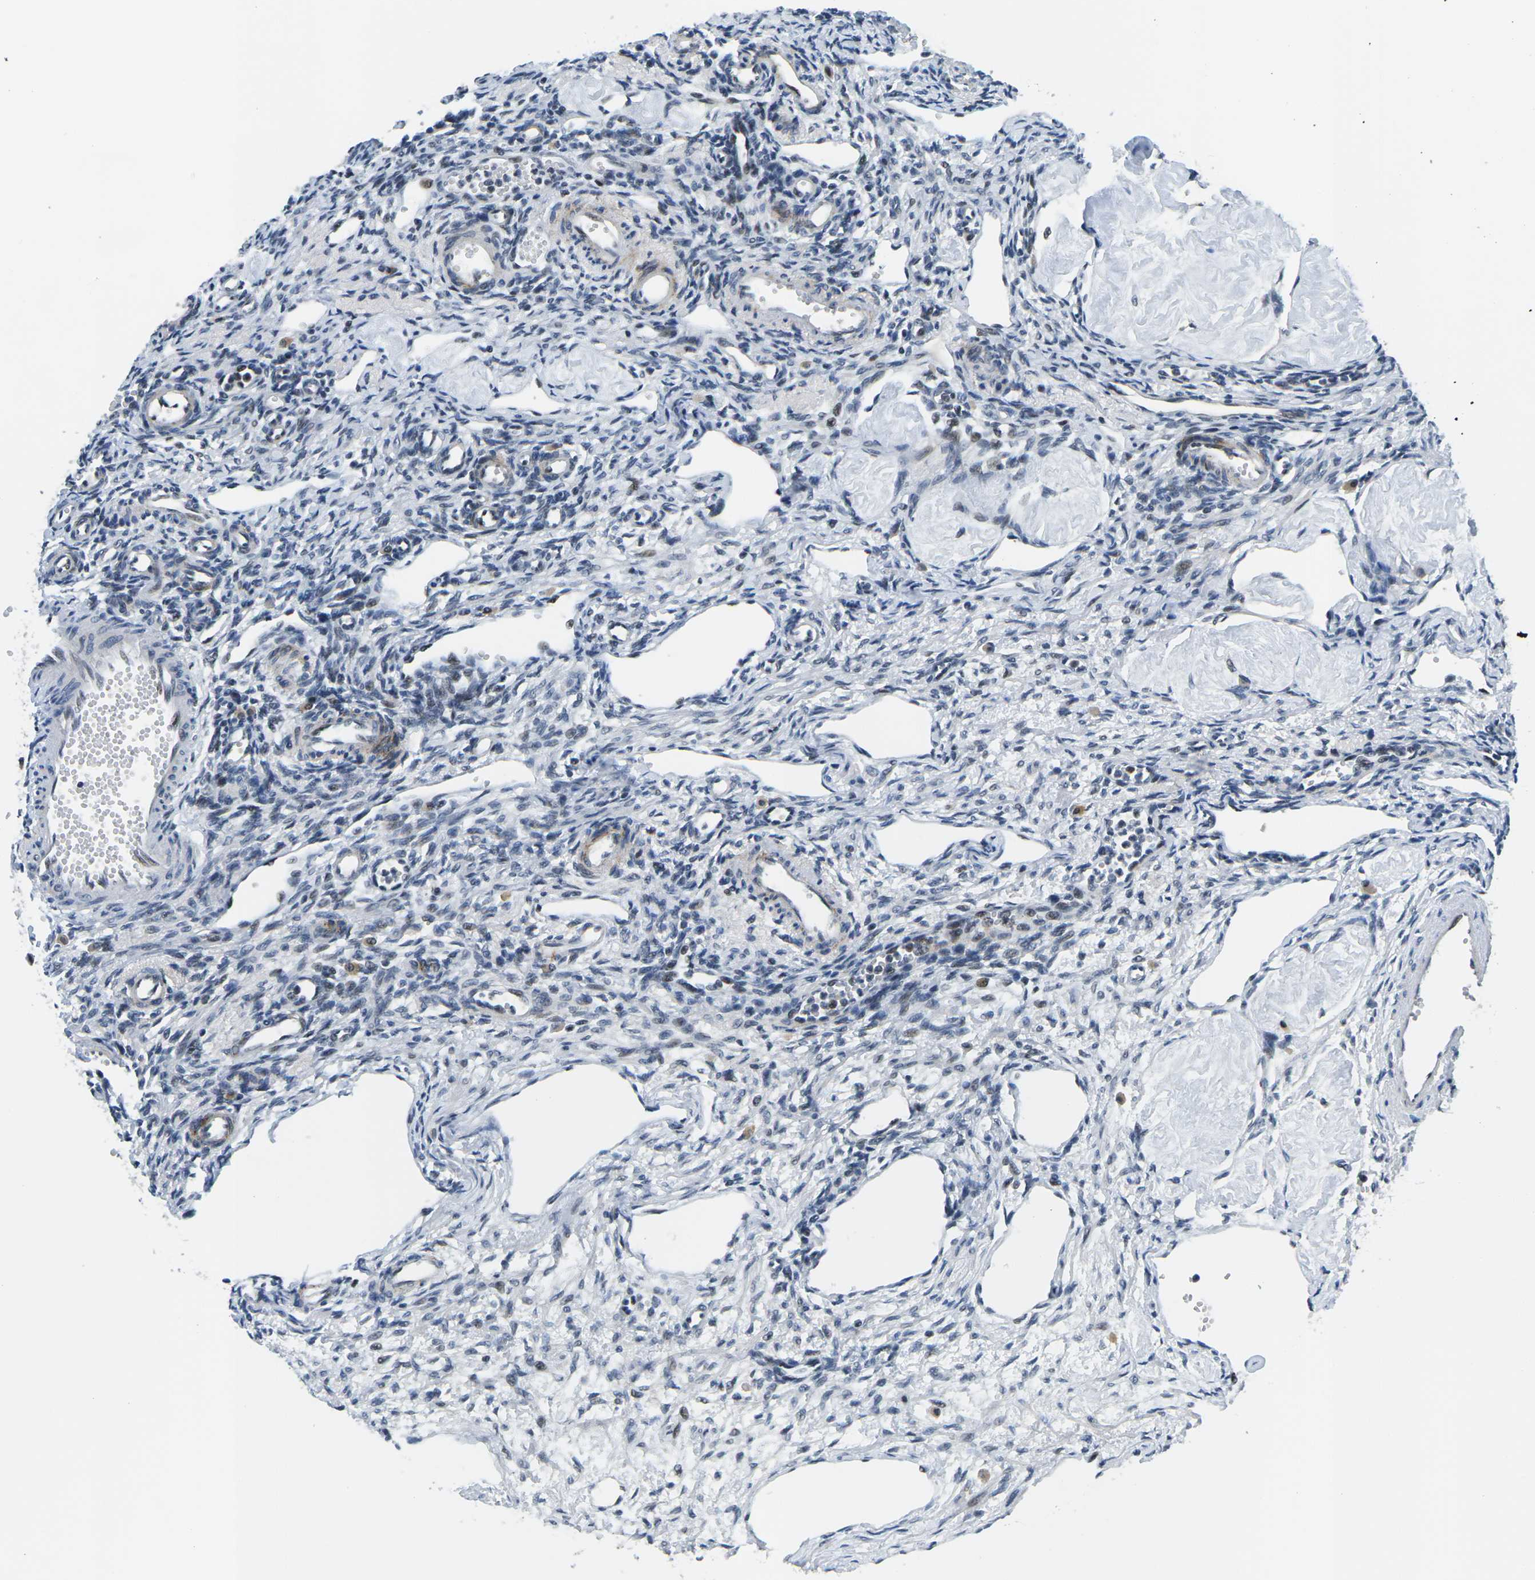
{"staining": {"intensity": "weak", "quantity": "<25%", "location": "nuclear"}, "tissue": "ovary", "cell_type": "Ovarian stroma cells", "image_type": "normal", "snomed": [{"axis": "morphology", "description": "Normal tissue, NOS"}, {"axis": "topography", "description": "Ovary"}], "caption": "Human ovary stained for a protein using IHC shows no expression in ovarian stroma cells.", "gene": "PRPF8", "patient": {"sex": "female", "age": 33}}